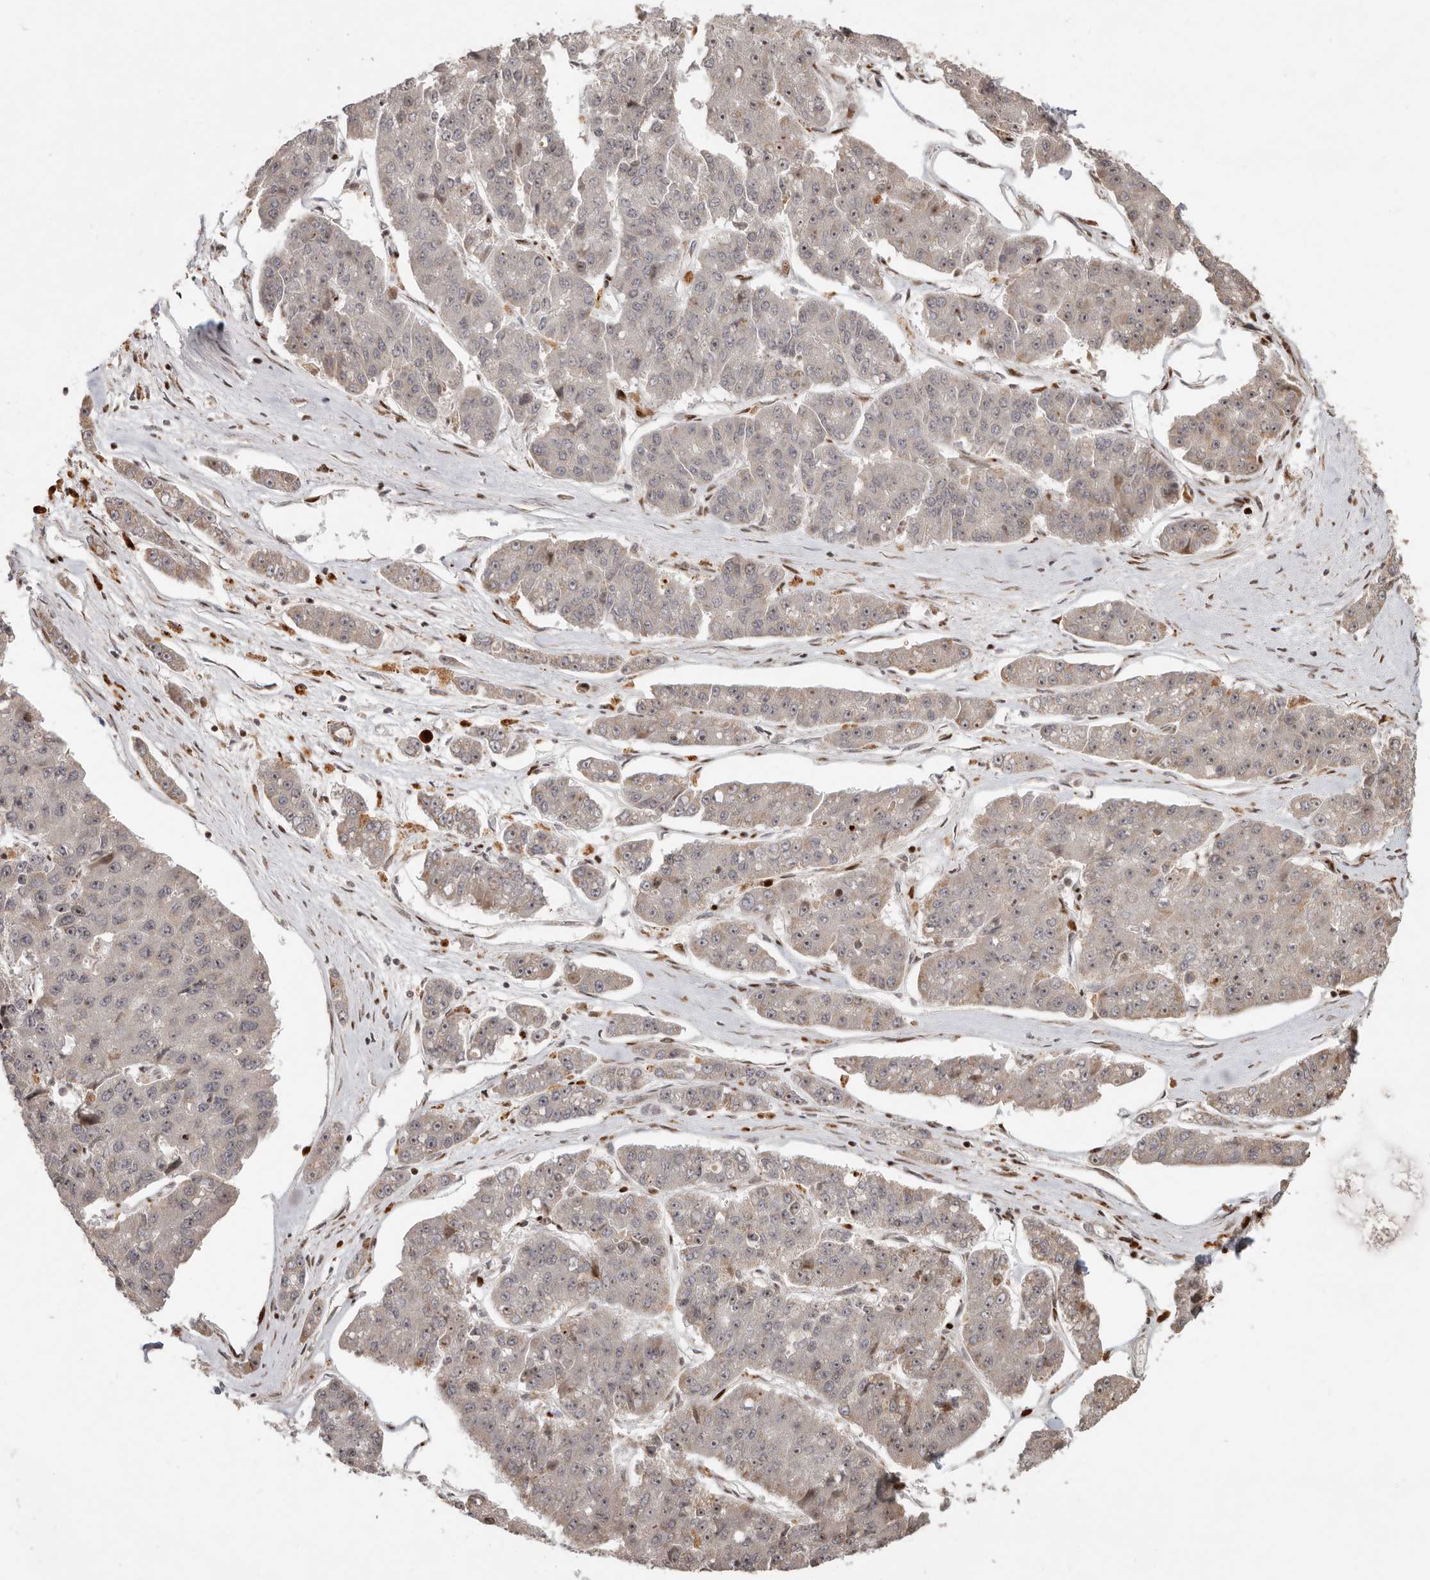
{"staining": {"intensity": "negative", "quantity": "none", "location": "none"}, "tissue": "pancreatic cancer", "cell_type": "Tumor cells", "image_type": "cancer", "snomed": [{"axis": "morphology", "description": "Adenocarcinoma, NOS"}, {"axis": "topography", "description": "Pancreas"}], "caption": "Immunohistochemistry micrograph of pancreatic cancer stained for a protein (brown), which shows no positivity in tumor cells. (DAB (3,3'-diaminobenzidine) immunohistochemistry (IHC), high magnification).", "gene": "TRIM4", "patient": {"sex": "male", "age": 50}}